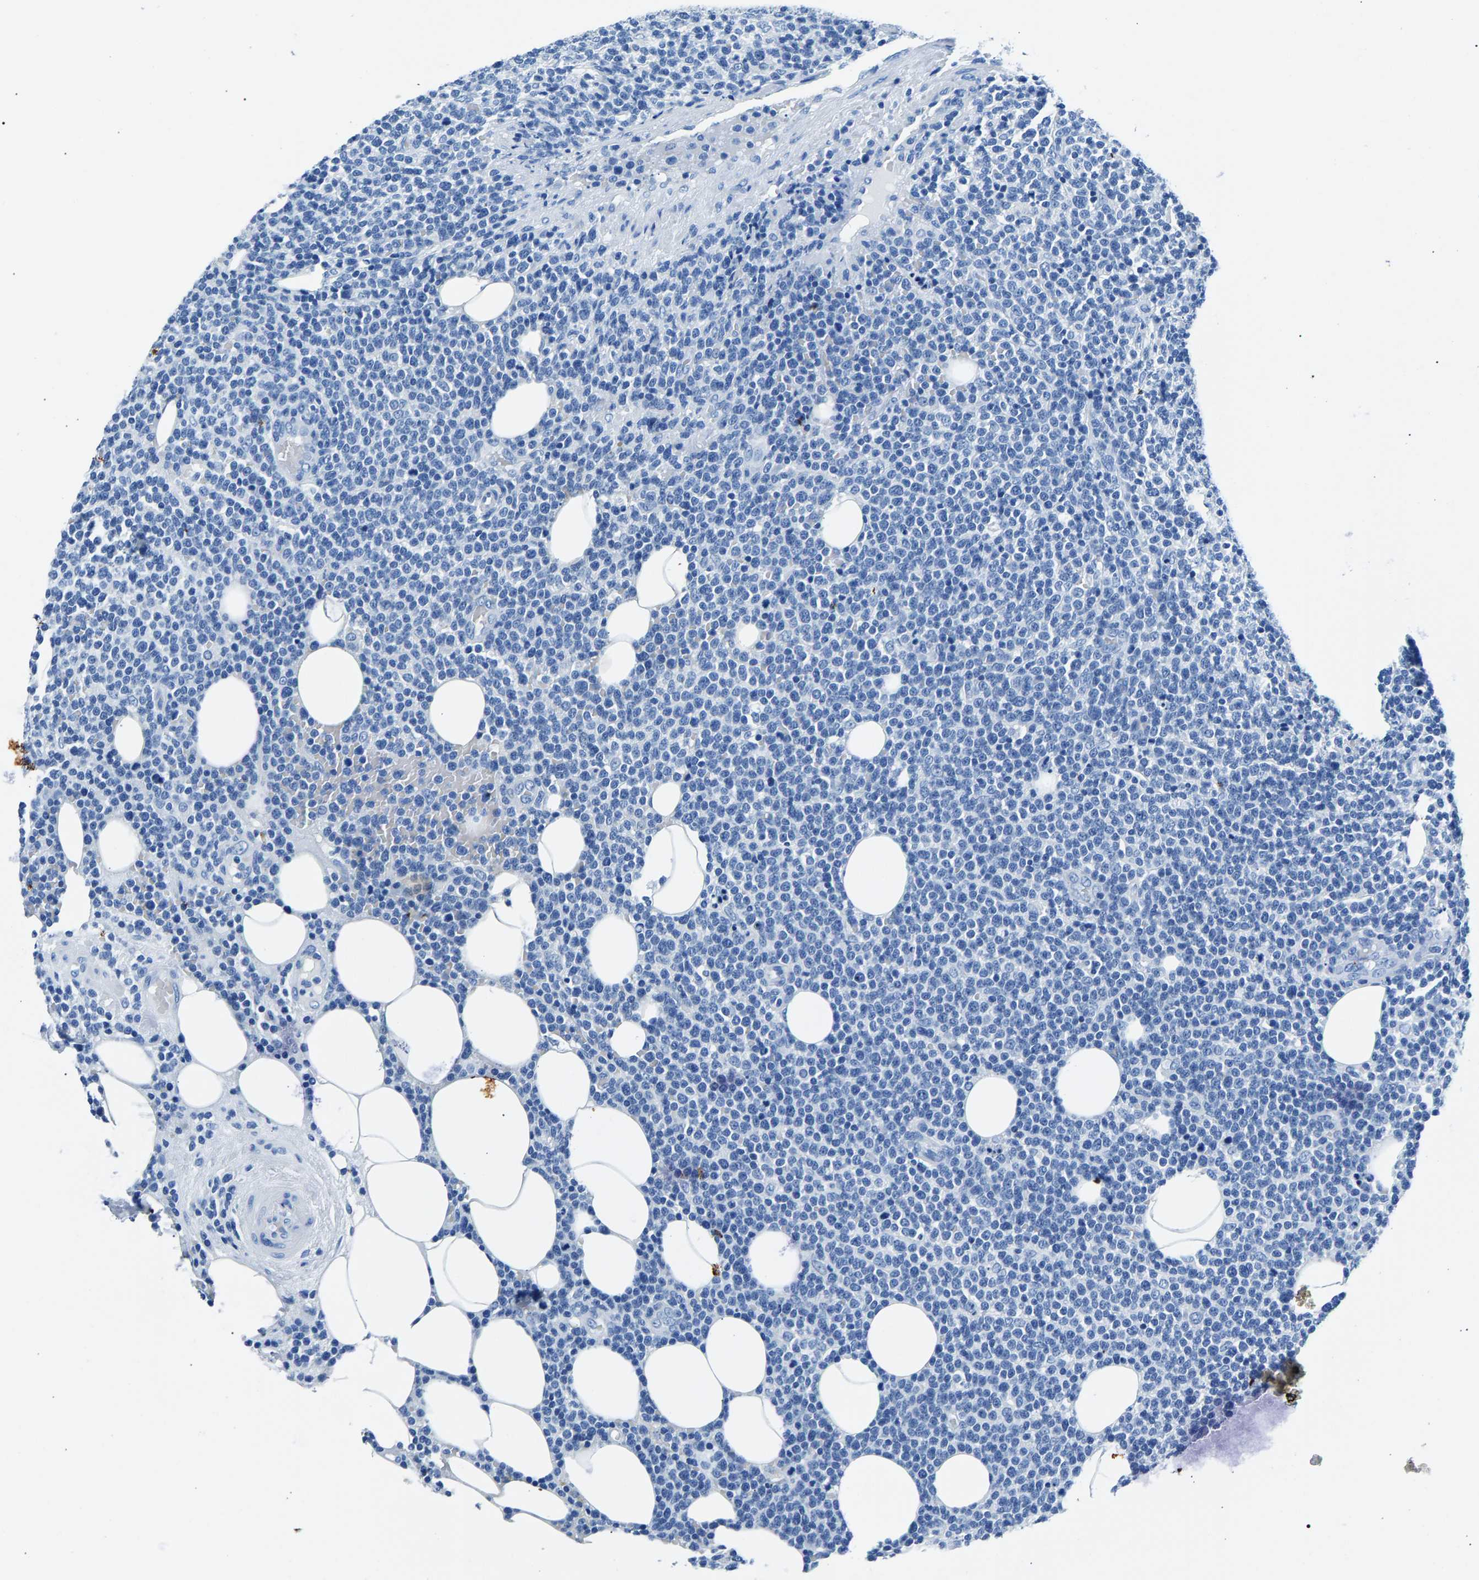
{"staining": {"intensity": "negative", "quantity": "none", "location": "none"}, "tissue": "lymphoma", "cell_type": "Tumor cells", "image_type": "cancer", "snomed": [{"axis": "morphology", "description": "Malignant lymphoma, non-Hodgkin's type, High grade"}, {"axis": "topography", "description": "Lymph node"}], "caption": "Image shows no protein staining in tumor cells of high-grade malignant lymphoma, non-Hodgkin's type tissue. (DAB immunohistochemistry visualized using brightfield microscopy, high magnification).", "gene": "CPS1", "patient": {"sex": "male", "age": 61}}